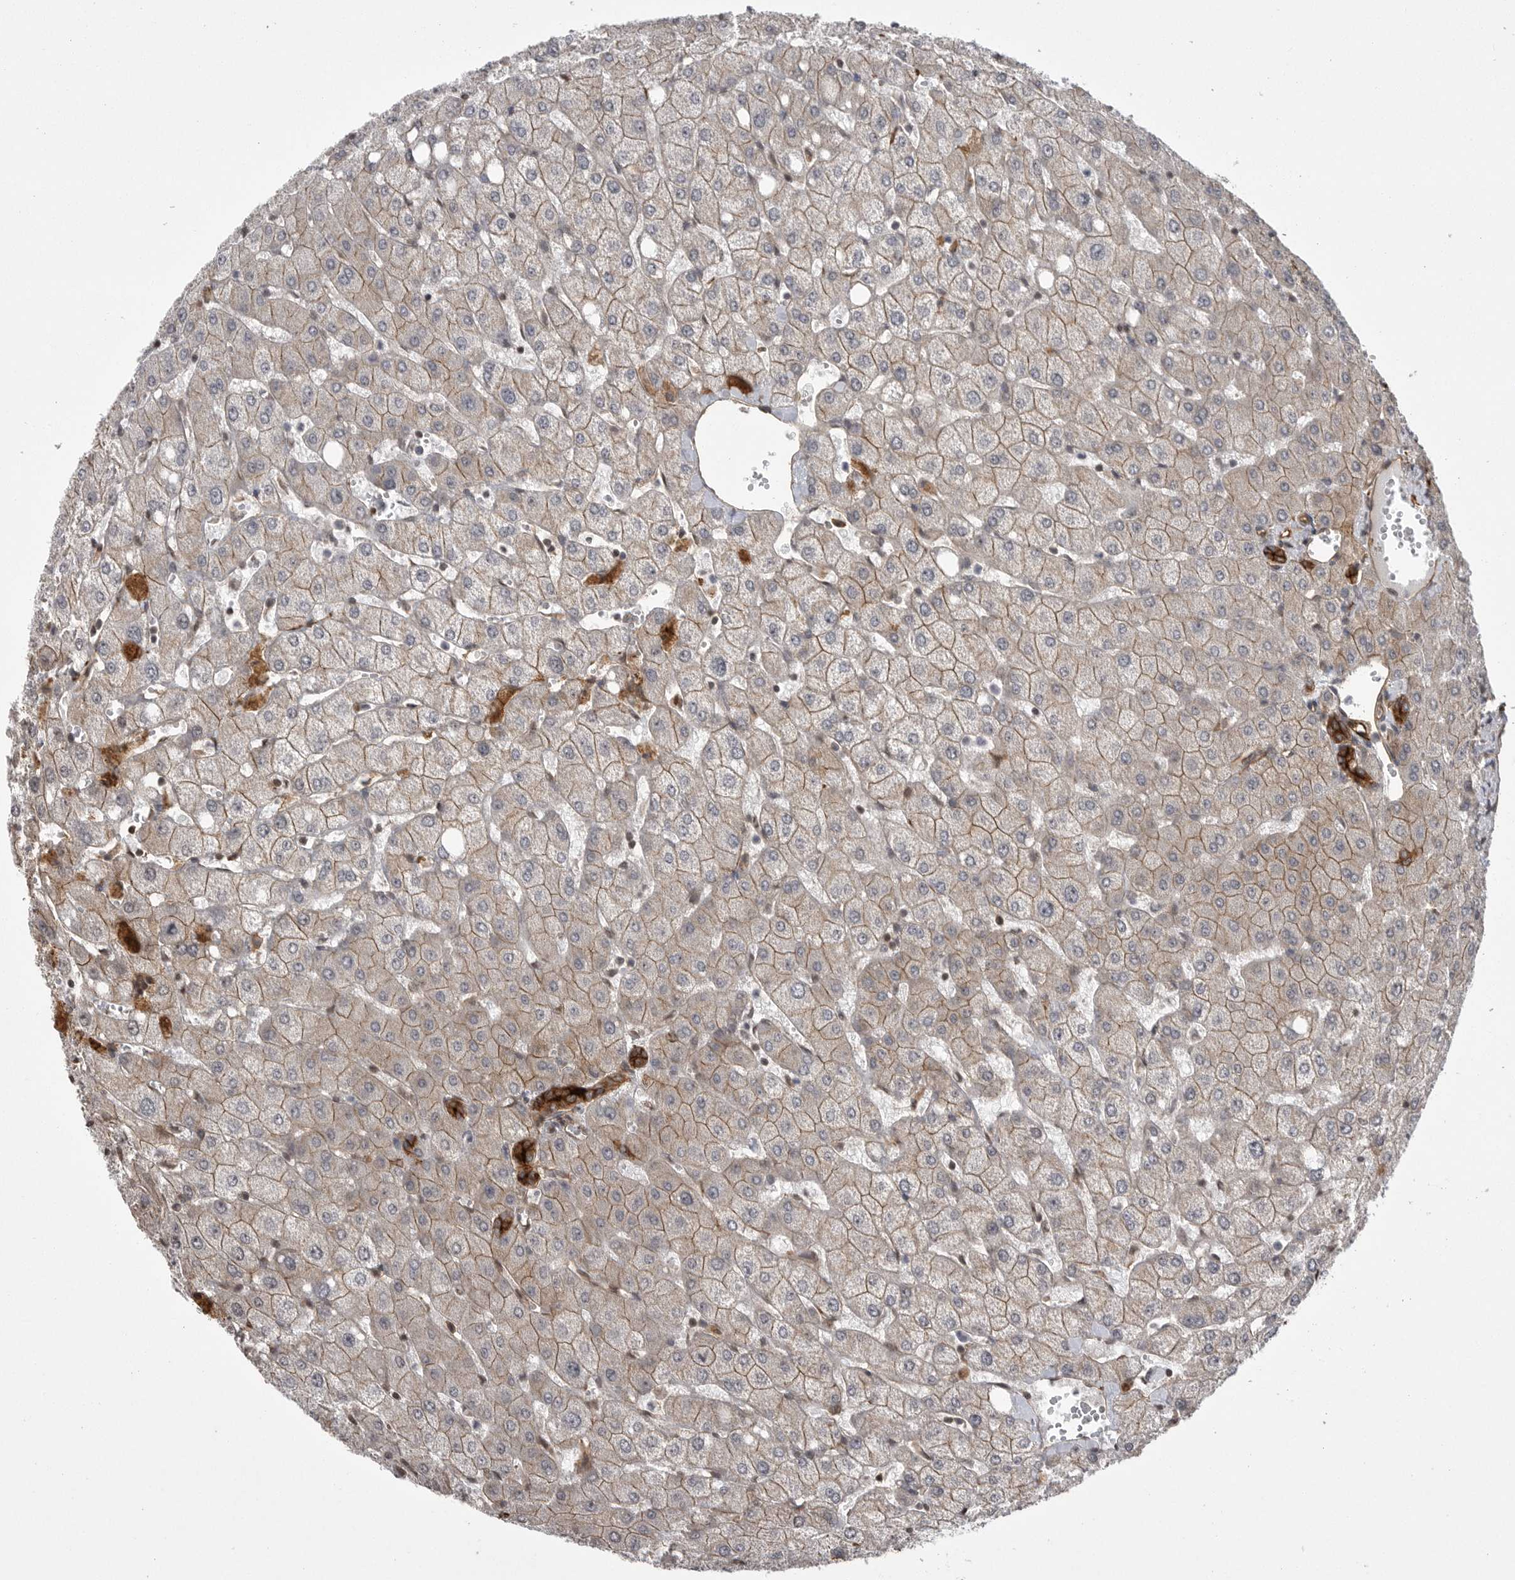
{"staining": {"intensity": "strong", "quantity": ">75%", "location": "cytoplasmic/membranous"}, "tissue": "liver", "cell_type": "Cholangiocytes", "image_type": "normal", "snomed": [{"axis": "morphology", "description": "Normal tissue, NOS"}, {"axis": "topography", "description": "Liver"}], "caption": "This micrograph shows immunohistochemistry staining of benign human liver, with high strong cytoplasmic/membranous positivity in approximately >75% of cholangiocytes.", "gene": "NECTIN1", "patient": {"sex": "female", "age": 54}}